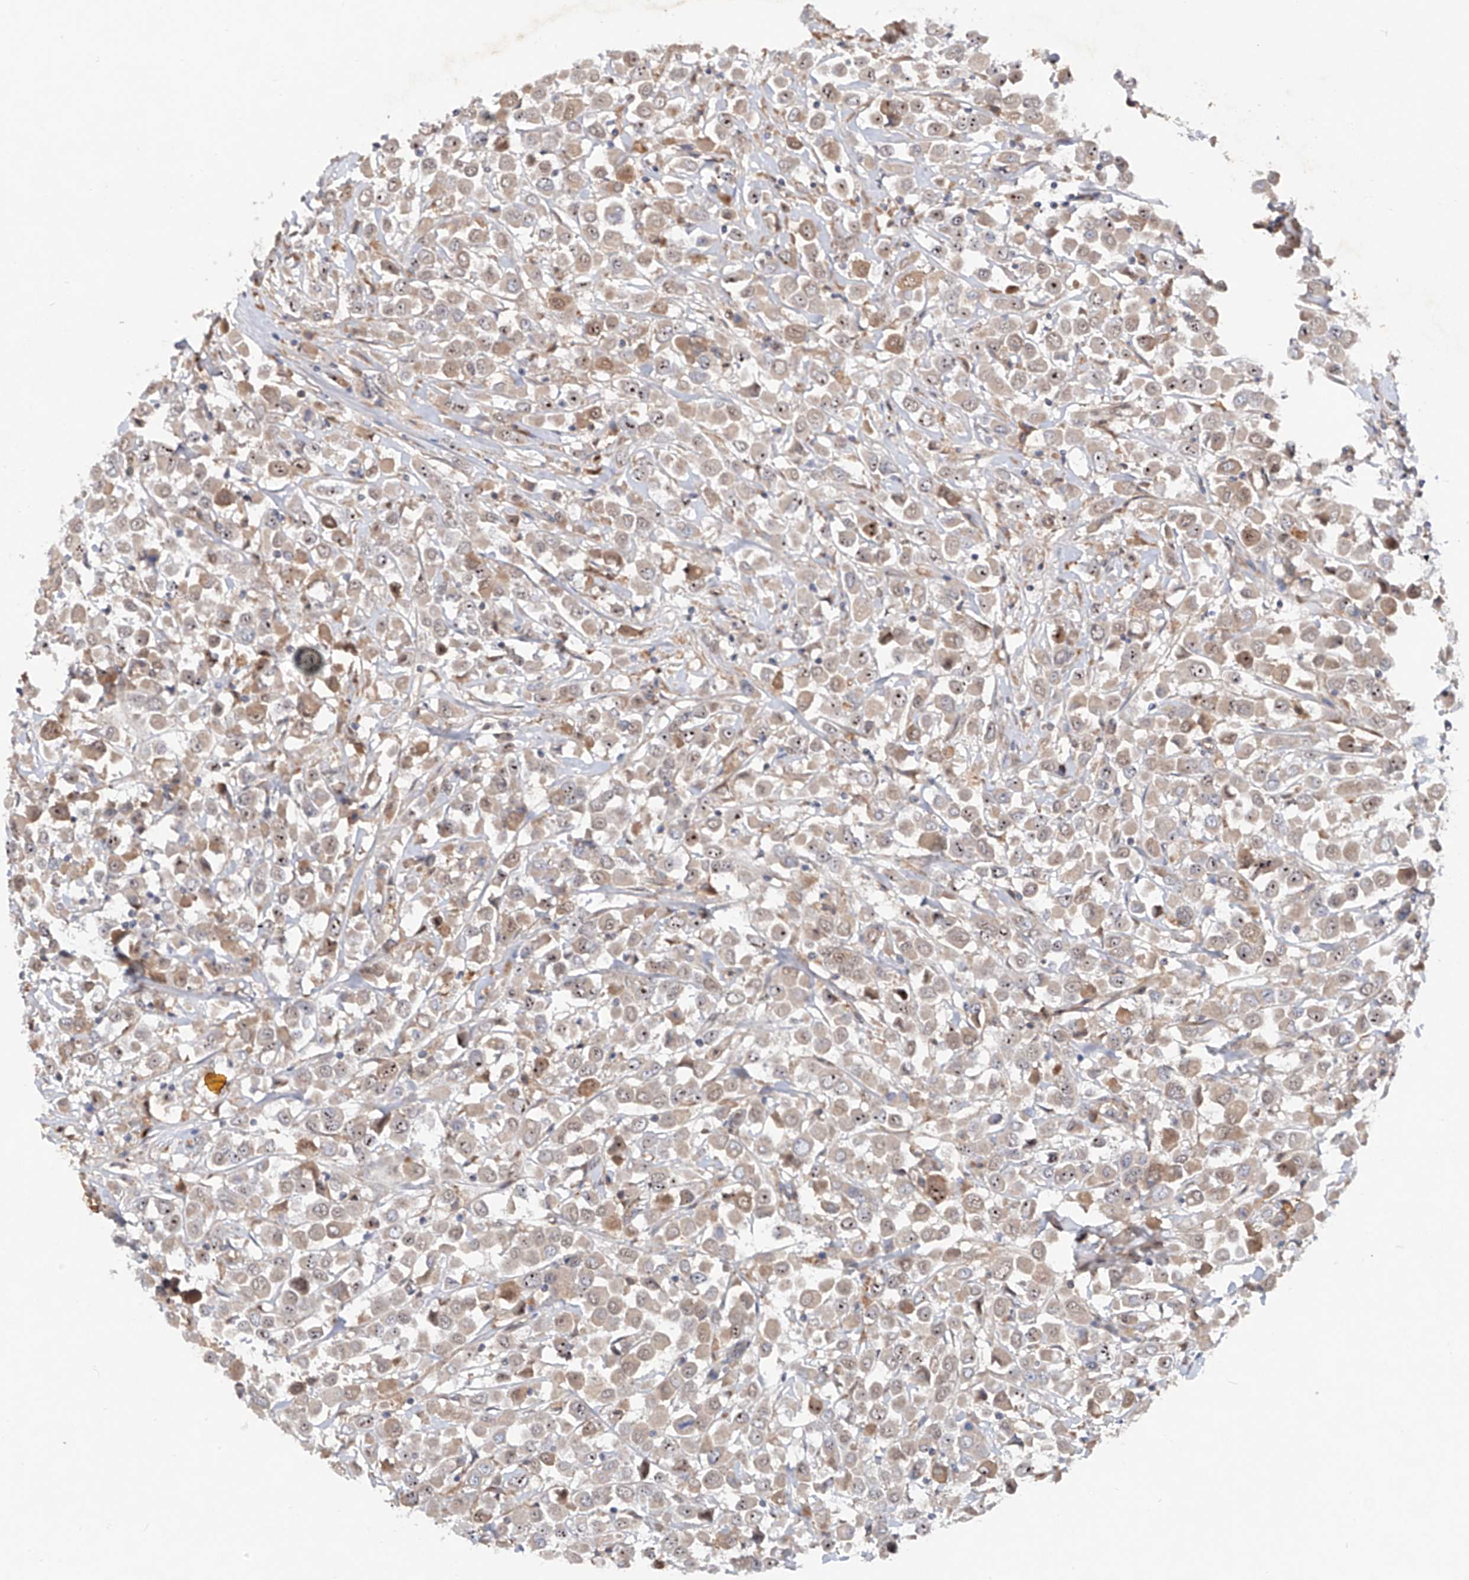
{"staining": {"intensity": "weak", "quantity": ">75%", "location": "cytoplasmic/membranous,nuclear"}, "tissue": "breast cancer", "cell_type": "Tumor cells", "image_type": "cancer", "snomed": [{"axis": "morphology", "description": "Duct carcinoma"}, {"axis": "topography", "description": "Breast"}], "caption": "A brown stain labels weak cytoplasmic/membranous and nuclear expression of a protein in human breast infiltrating ductal carcinoma tumor cells.", "gene": "FAM135A", "patient": {"sex": "female", "age": 61}}